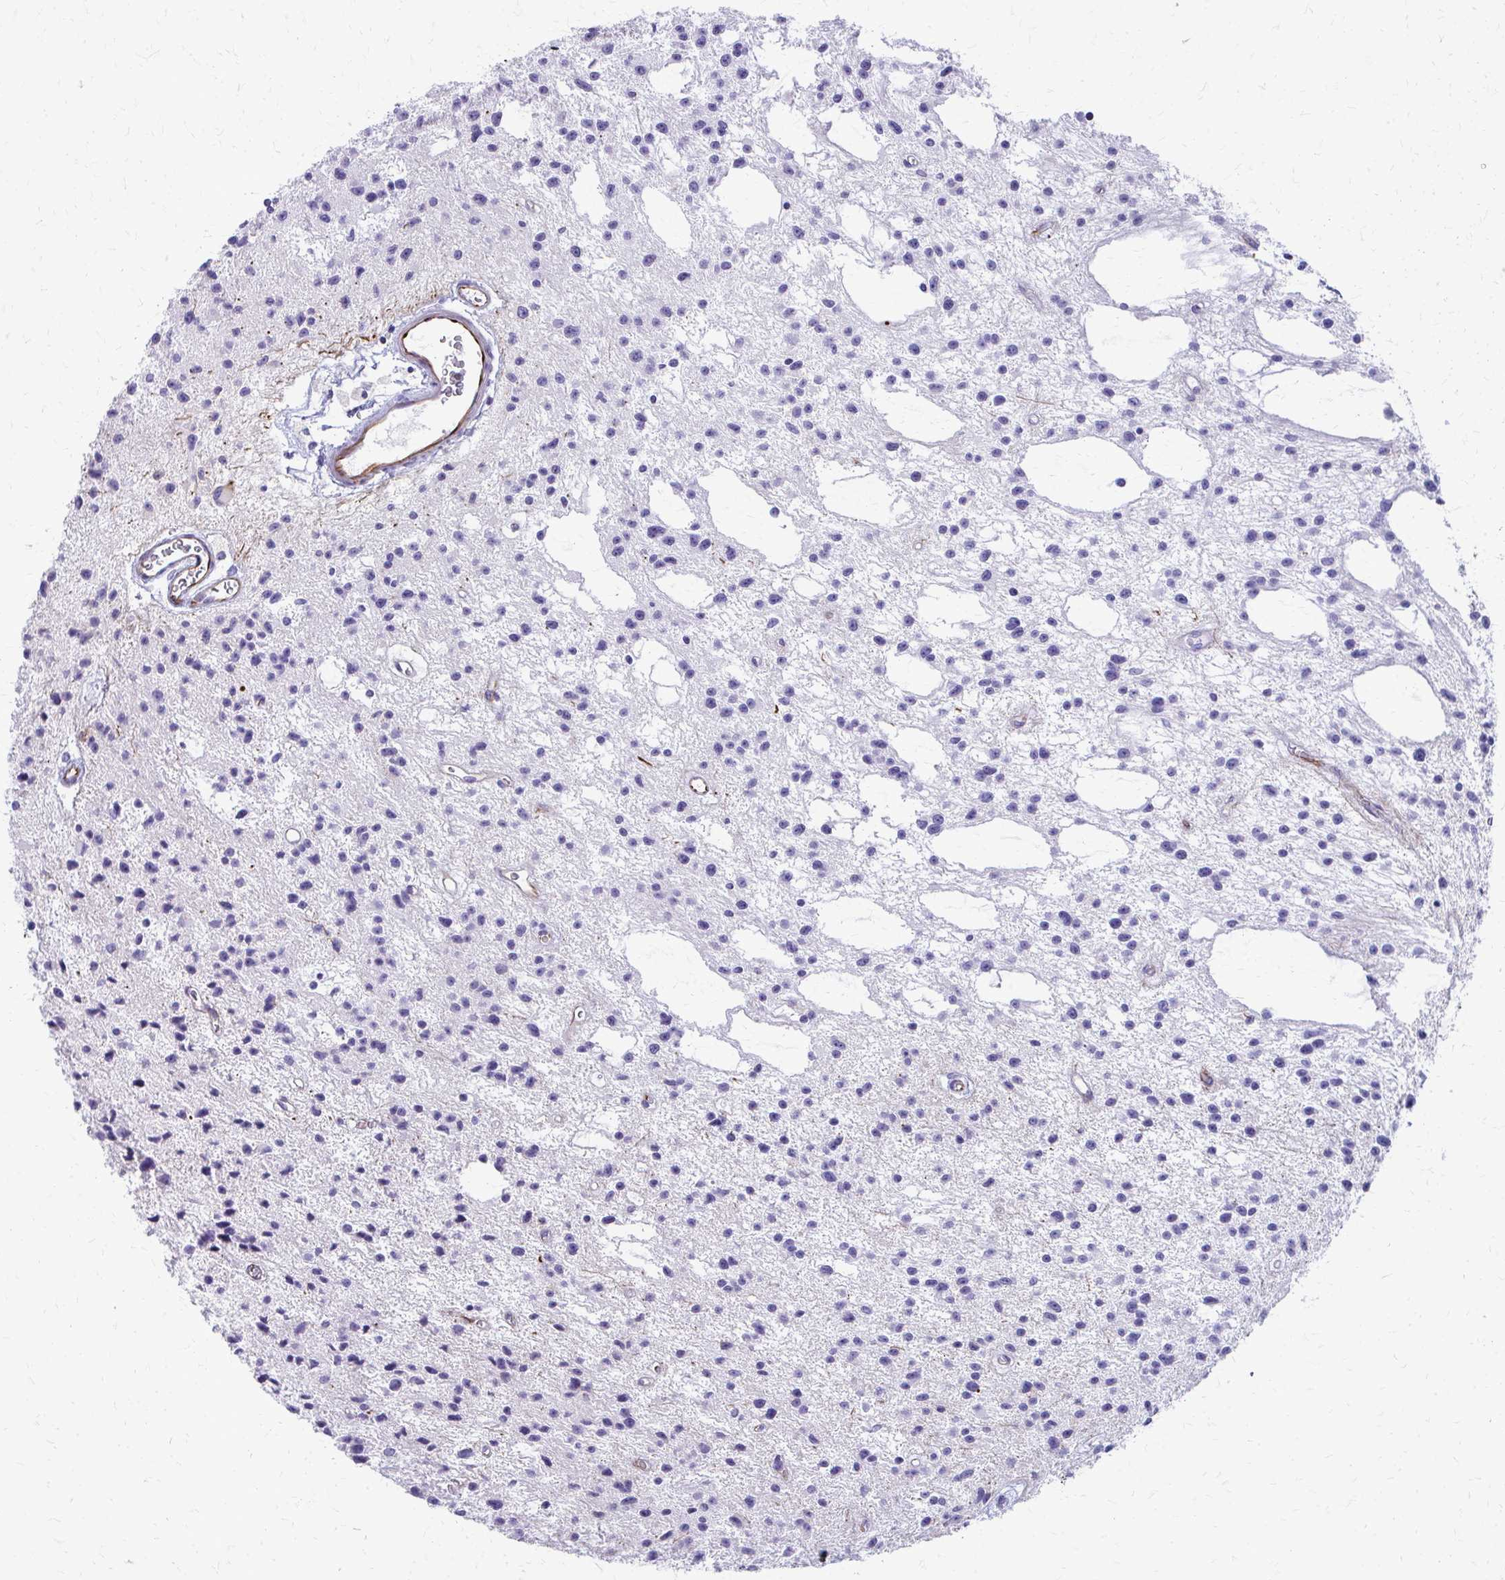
{"staining": {"intensity": "negative", "quantity": "none", "location": "none"}, "tissue": "glioma", "cell_type": "Tumor cells", "image_type": "cancer", "snomed": [{"axis": "morphology", "description": "Glioma, malignant, Low grade"}, {"axis": "topography", "description": "Brain"}], "caption": "A photomicrograph of glioma stained for a protein reveals no brown staining in tumor cells. Nuclei are stained in blue.", "gene": "TRIM6", "patient": {"sex": "male", "age": 43}}